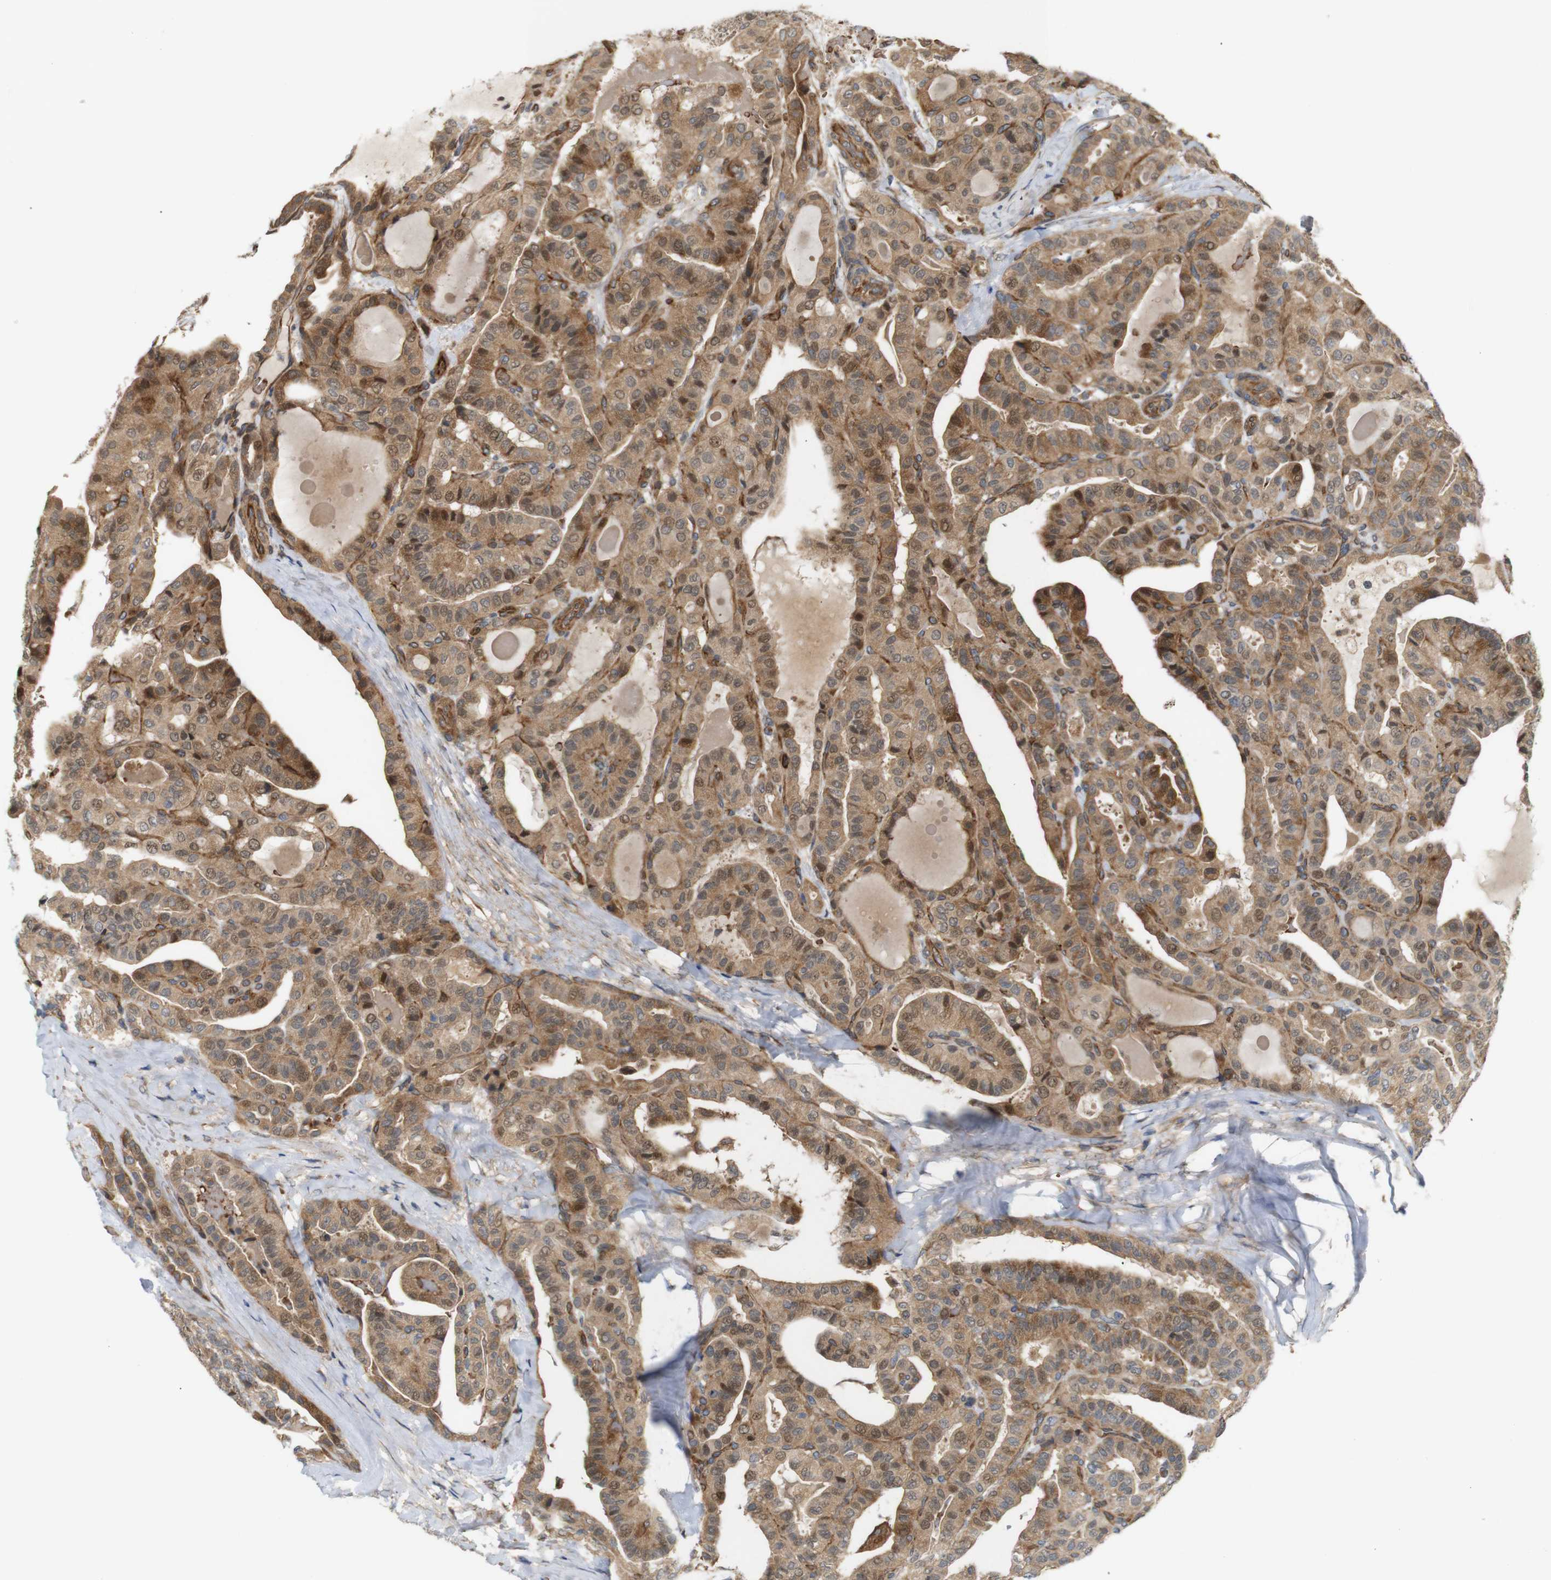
{"staining": {"intensity": "moderate", "quantity": ">75%", "location": "cytoplasmic/membranous,nuclear"}, "tissue": "thyroid cancer", "cell_type": "Tumor cells", "image_type": "cancer", "snomed": [{"axis": "morphology", "description": "Papillary adenocarcinoma, NOS"}, {"axis": "topography", "description": "Thyroid gland"}], "caption": "IHC histopathology image of human thyroid cancer stained for a protein (brown), which displays medium levels of moderate cytoplasmic/membranous and nuclear positivity in about >75% of tumor cells.", "gene": "RPTOR", "patient": {"sex": "male", "age": 77}}